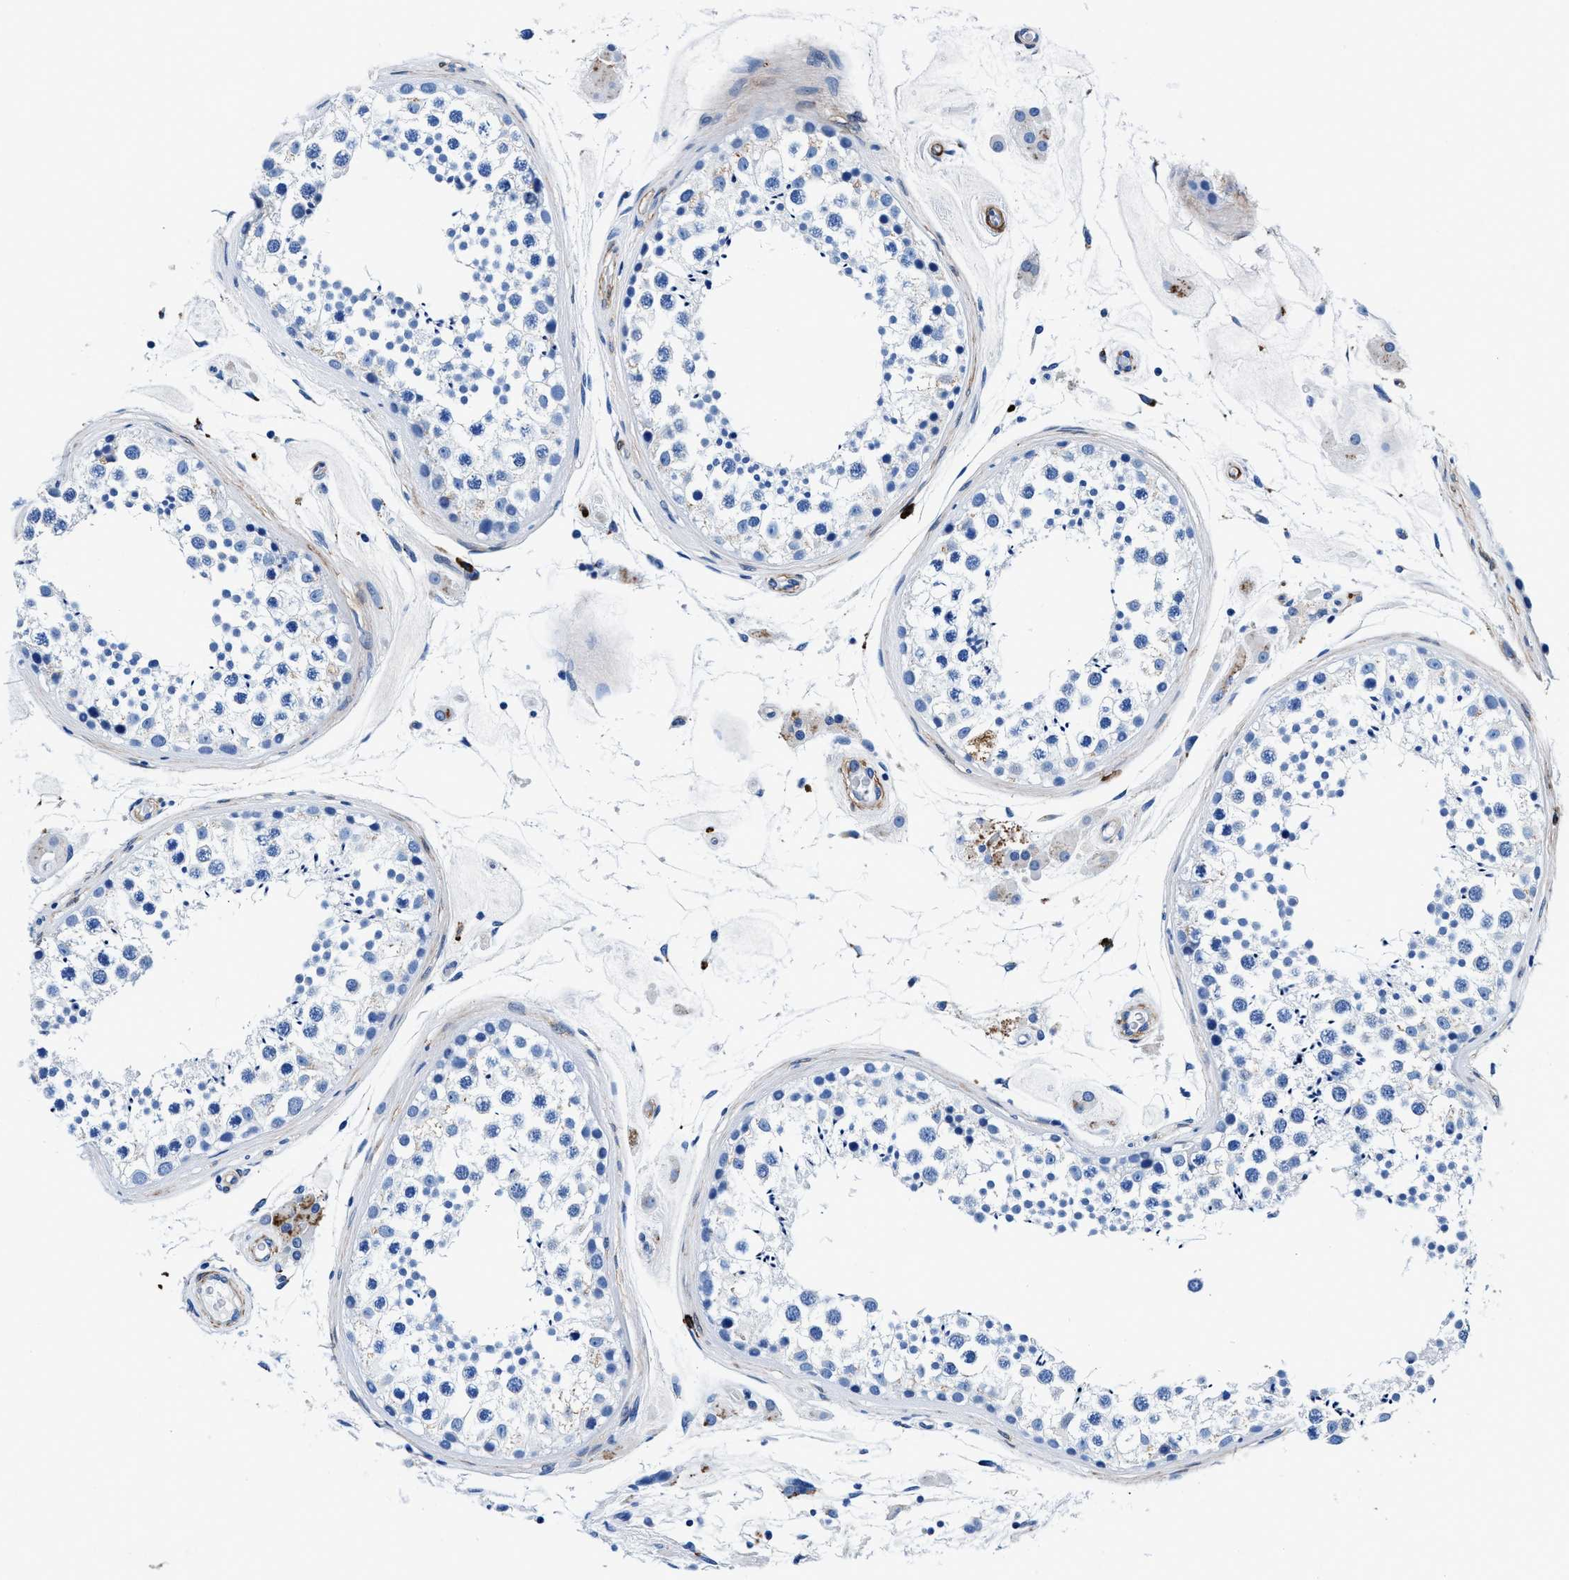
{"staining": {"intensity": "negative", "quantity": "none", "location": "none"}, "tissue": "testis", "cell_type": "Cells in seminiferous ducts", "image_type": "normal", "snomed": [{"axis": "morphology", "description": "Normal tissue, NOS"}, {"axis": "topography", "description": "Testis"}], "caption": "An IHC micrograph of normal testis is shown. There is no staining in cells in seminiferous ducts of testis. (Stains: DAB (3,3'-diaminobenzidine) immunohistochemistry (IHC) with hematoxylin counter stain, Microscopy: brightfield microscopy at high magnification).", "gene": "TEX261", "patient": {"sex": "male", "age": 46}}